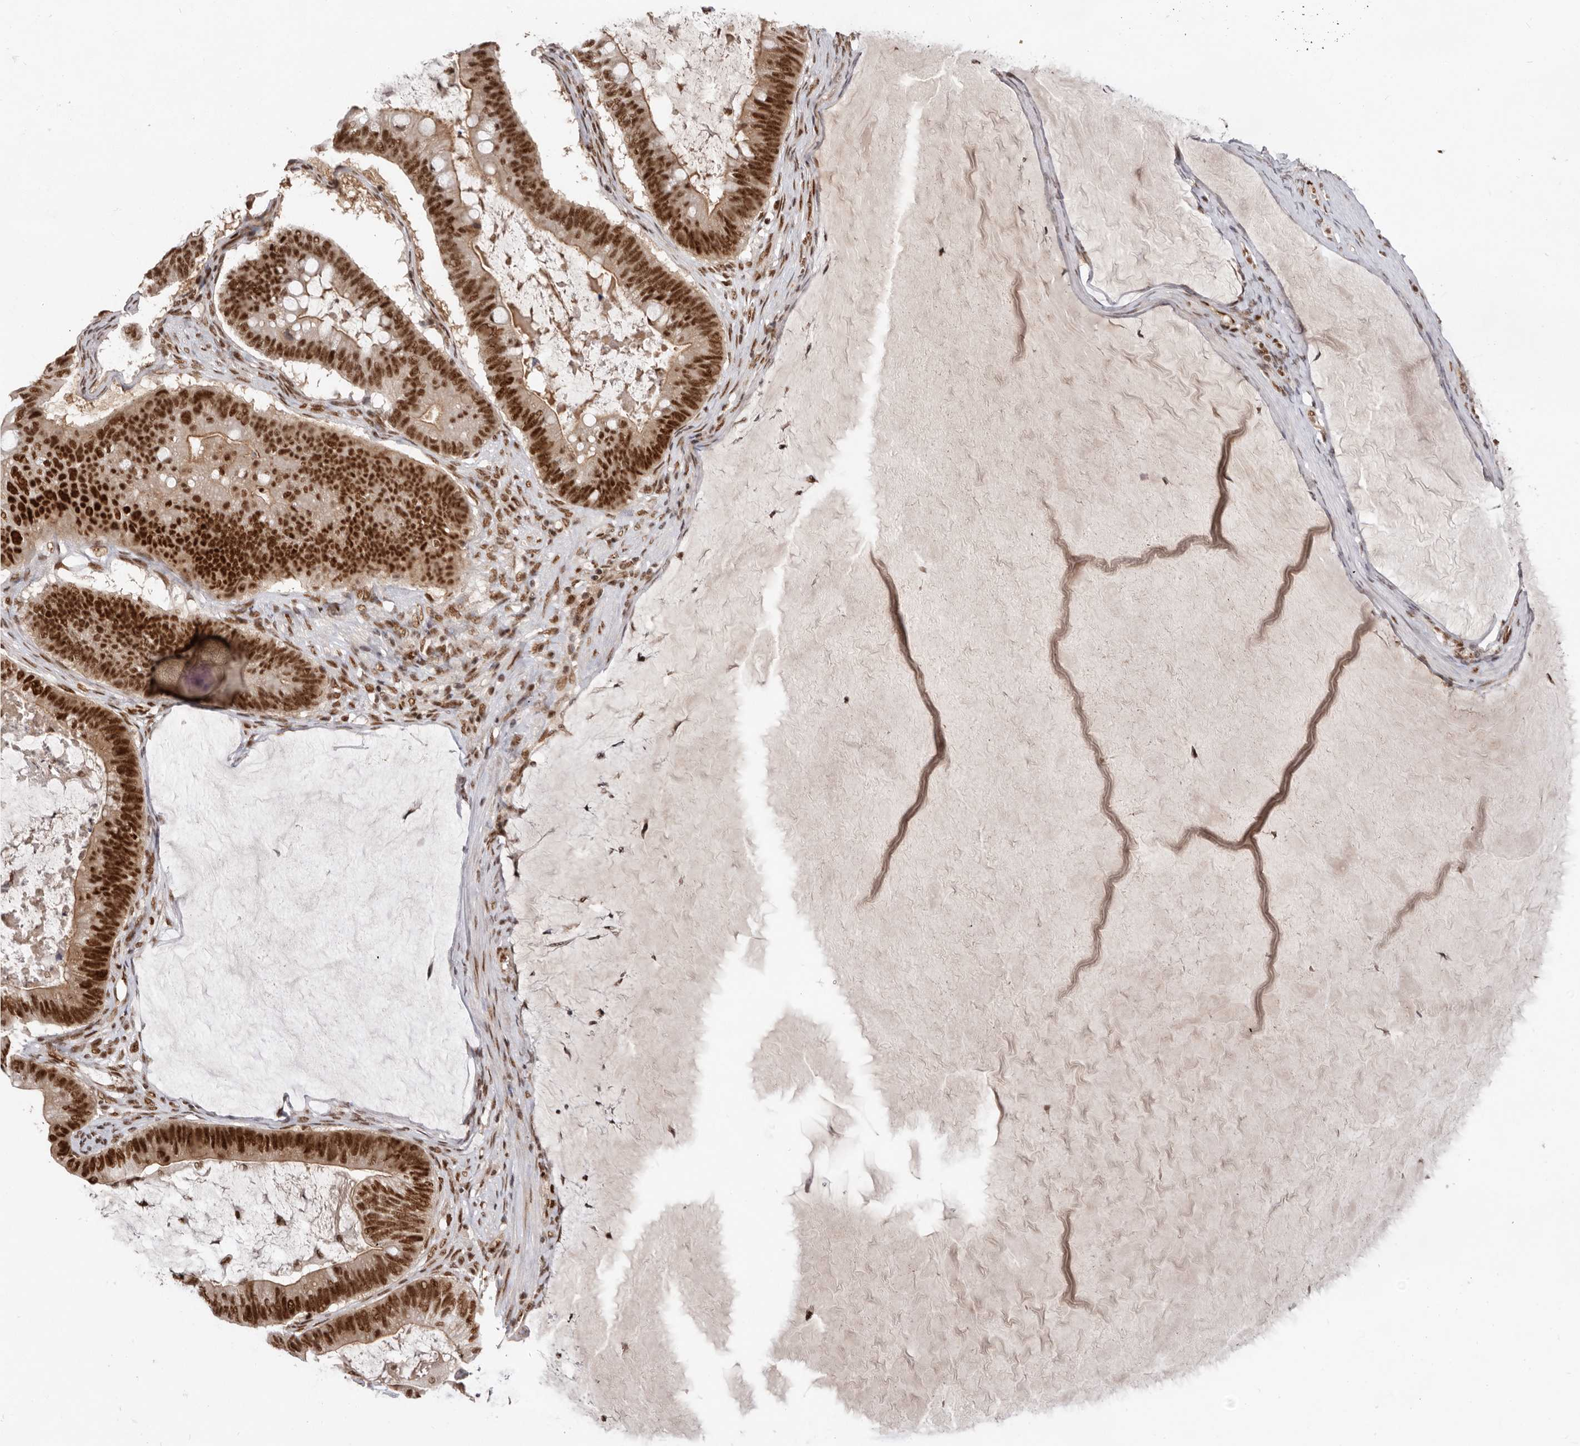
{"staining": {"intensity": "strong", "quantity": ">75%", "location": "nuclear"}, "tissue": "ovarian cancer", "cell_type": "Tumor cells", "image_type": "cancer", "snomed": [{"axis": "morphology", "description": "Cystadenocarcinoma, mucinous, NOS"}, {"axis": "topography", "description": "Ovary"}], "caption": "A photomicrograph showing strong nuclear expression in approximately >75% of tumor cells in ovarian cancer (mucinous cystadenocarcinoma), as visualized by brown immunohistochemical staining.", "gene": "CHTOP", "patient": {"sex": "female", "age": 61}}